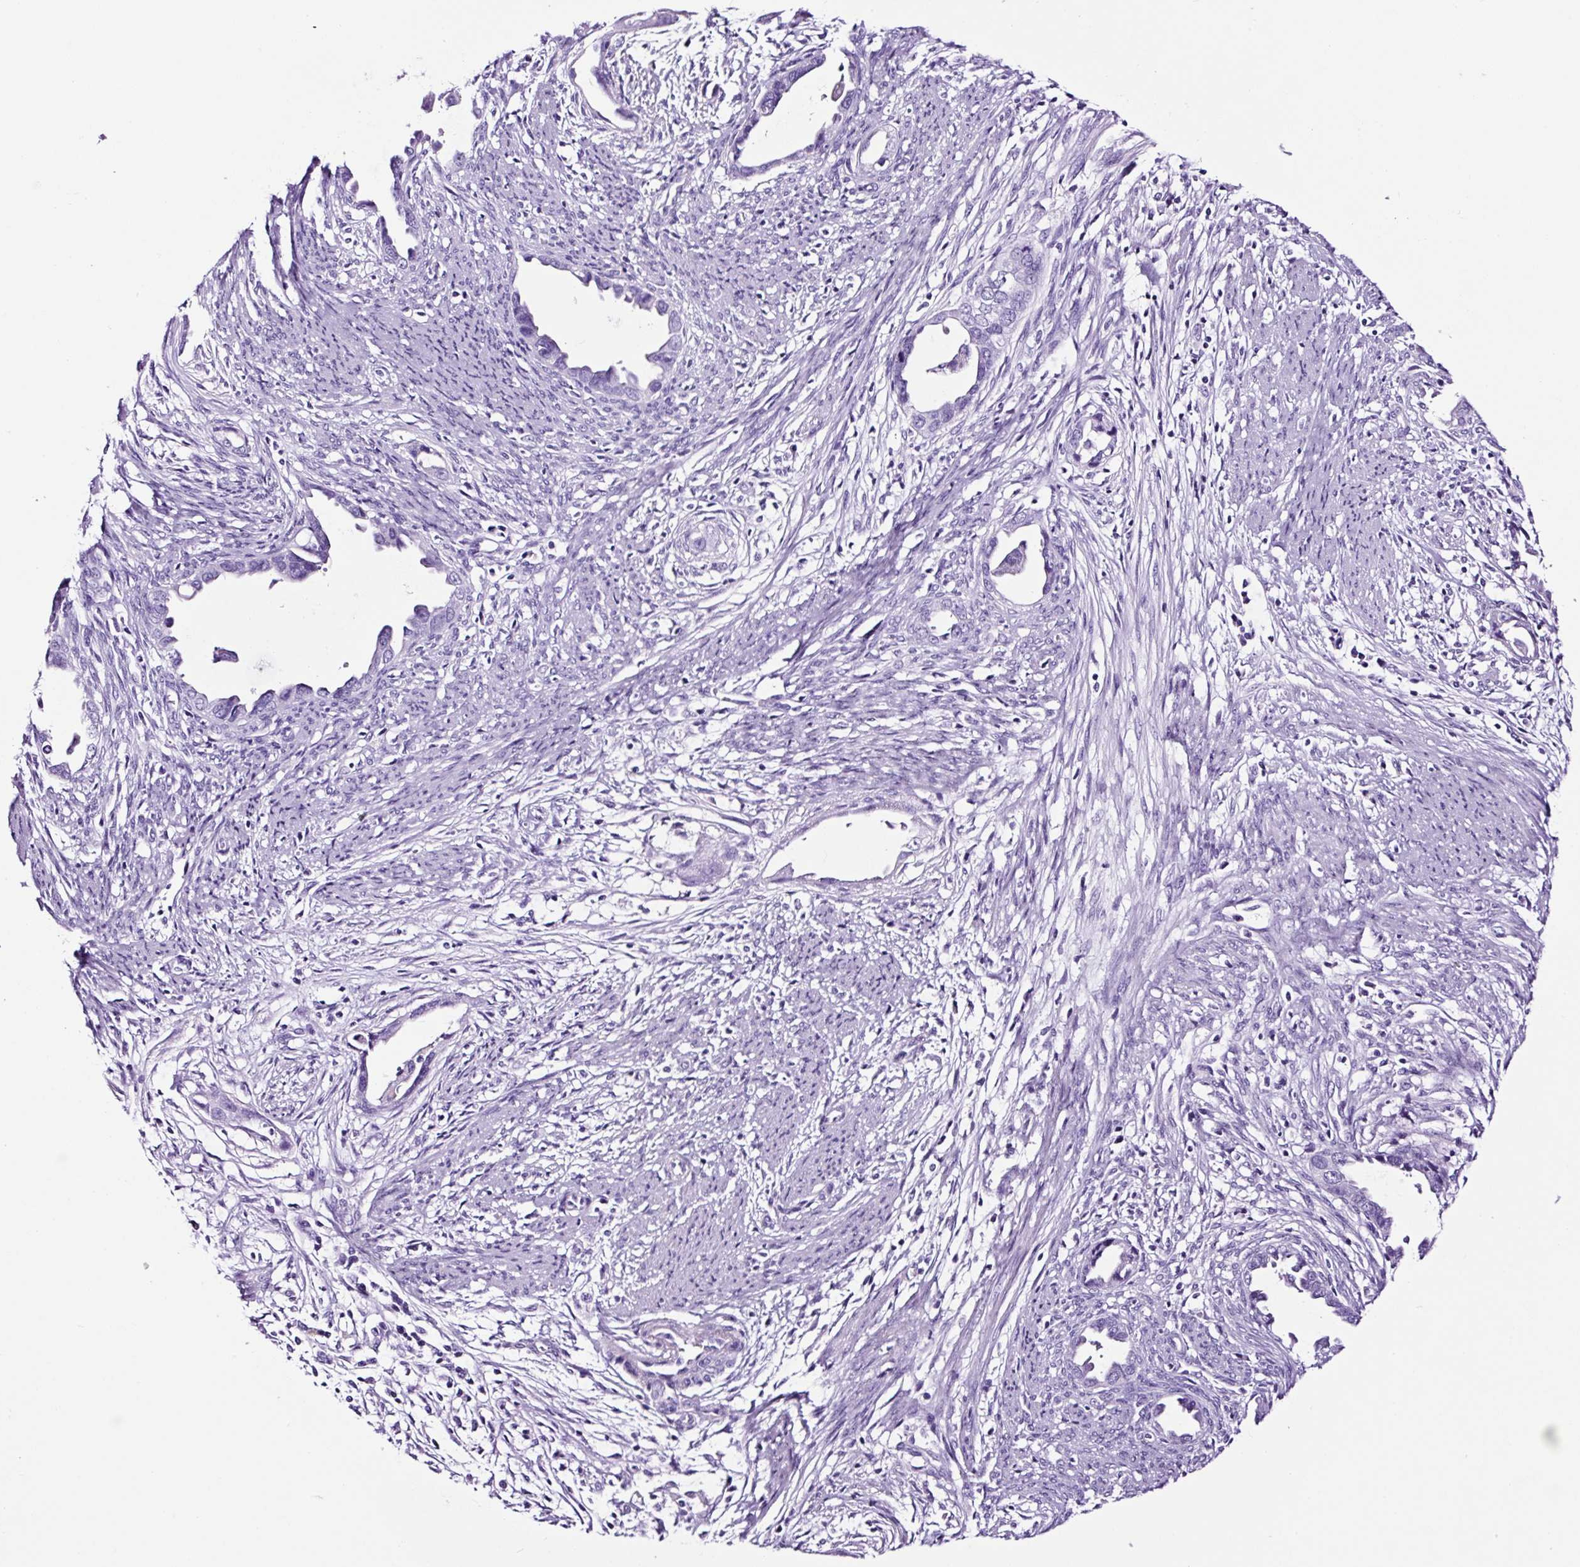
{"staining": {"intensity": "negative", "quantity": "none", "location": "none"}, "tissue": "endometrial cancer", "cell_type": "Tumor cells", "image_type": "cancer", "snomed": [{"axis": "morphology", "description": "Adenocarcinoma, NOS"}, {"axis": "topography", "description": "Endometrium"}], "caption": "Image shows no significant protein staining in tumor cells of endometrial adenocarcinoma.", "gene": "FBXL7", "patient": {"sex": "female", "age": 57}}